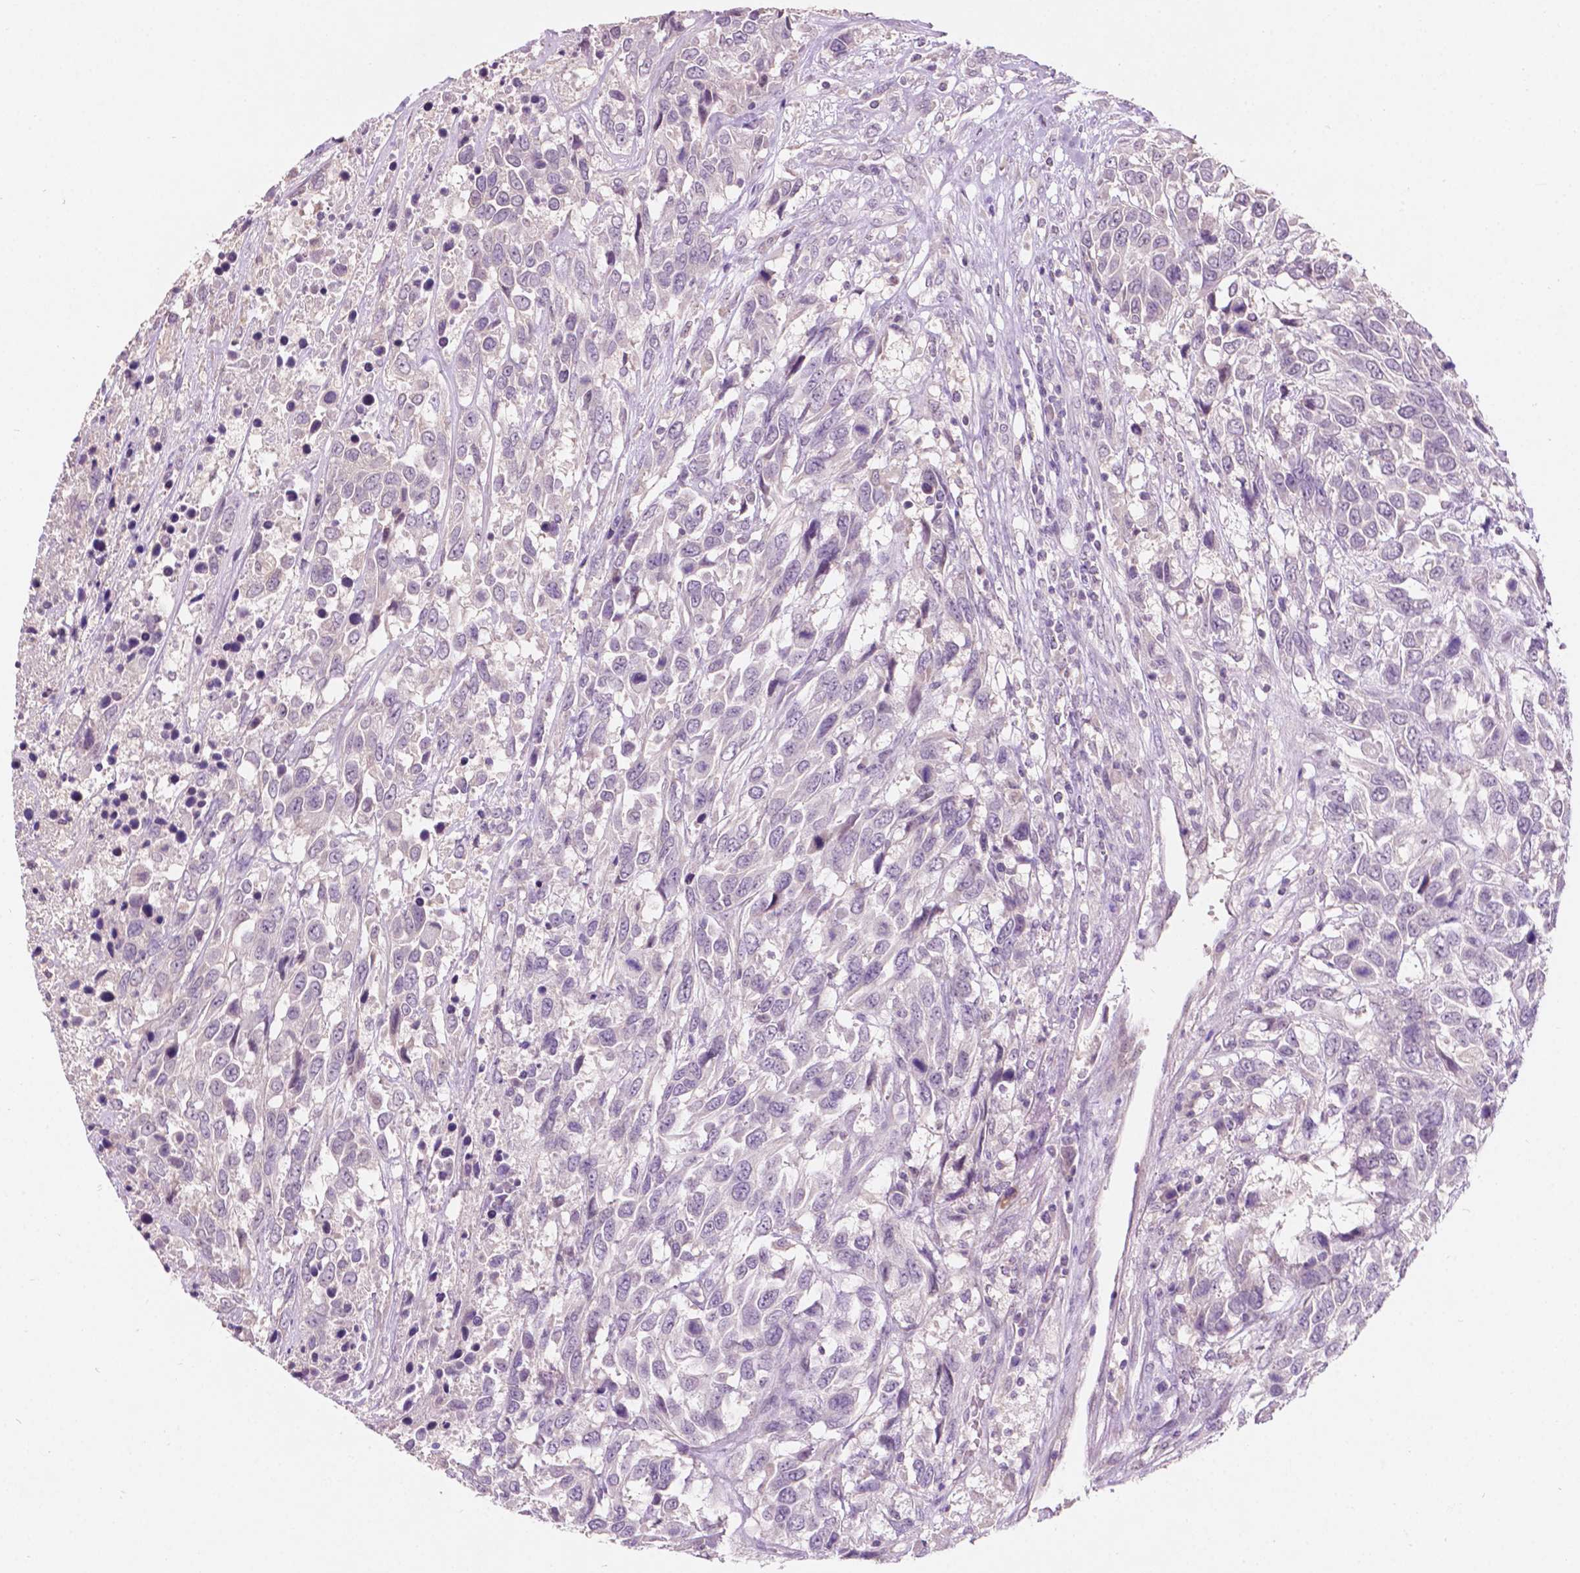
{"staining": {"intensity": "negative", "quantity": "none", "location": "none"}, "tissue": "urothelial cancer", "cell_type": "Tumor cells", "image_type": "cancer", "snomed": [{"axis": "morphology", "description": "Urothelial carcinoma, High grade"}, {"axis": "topography", "description": "Urinary bladder"}], "caption": "A high-resolution photomicrograph shows IHC staining of urothelial cancer, which shows no significant staining in tumor cells.", "gene": "TM6SF2", "patient": {"sex": "female", "age": 70}}